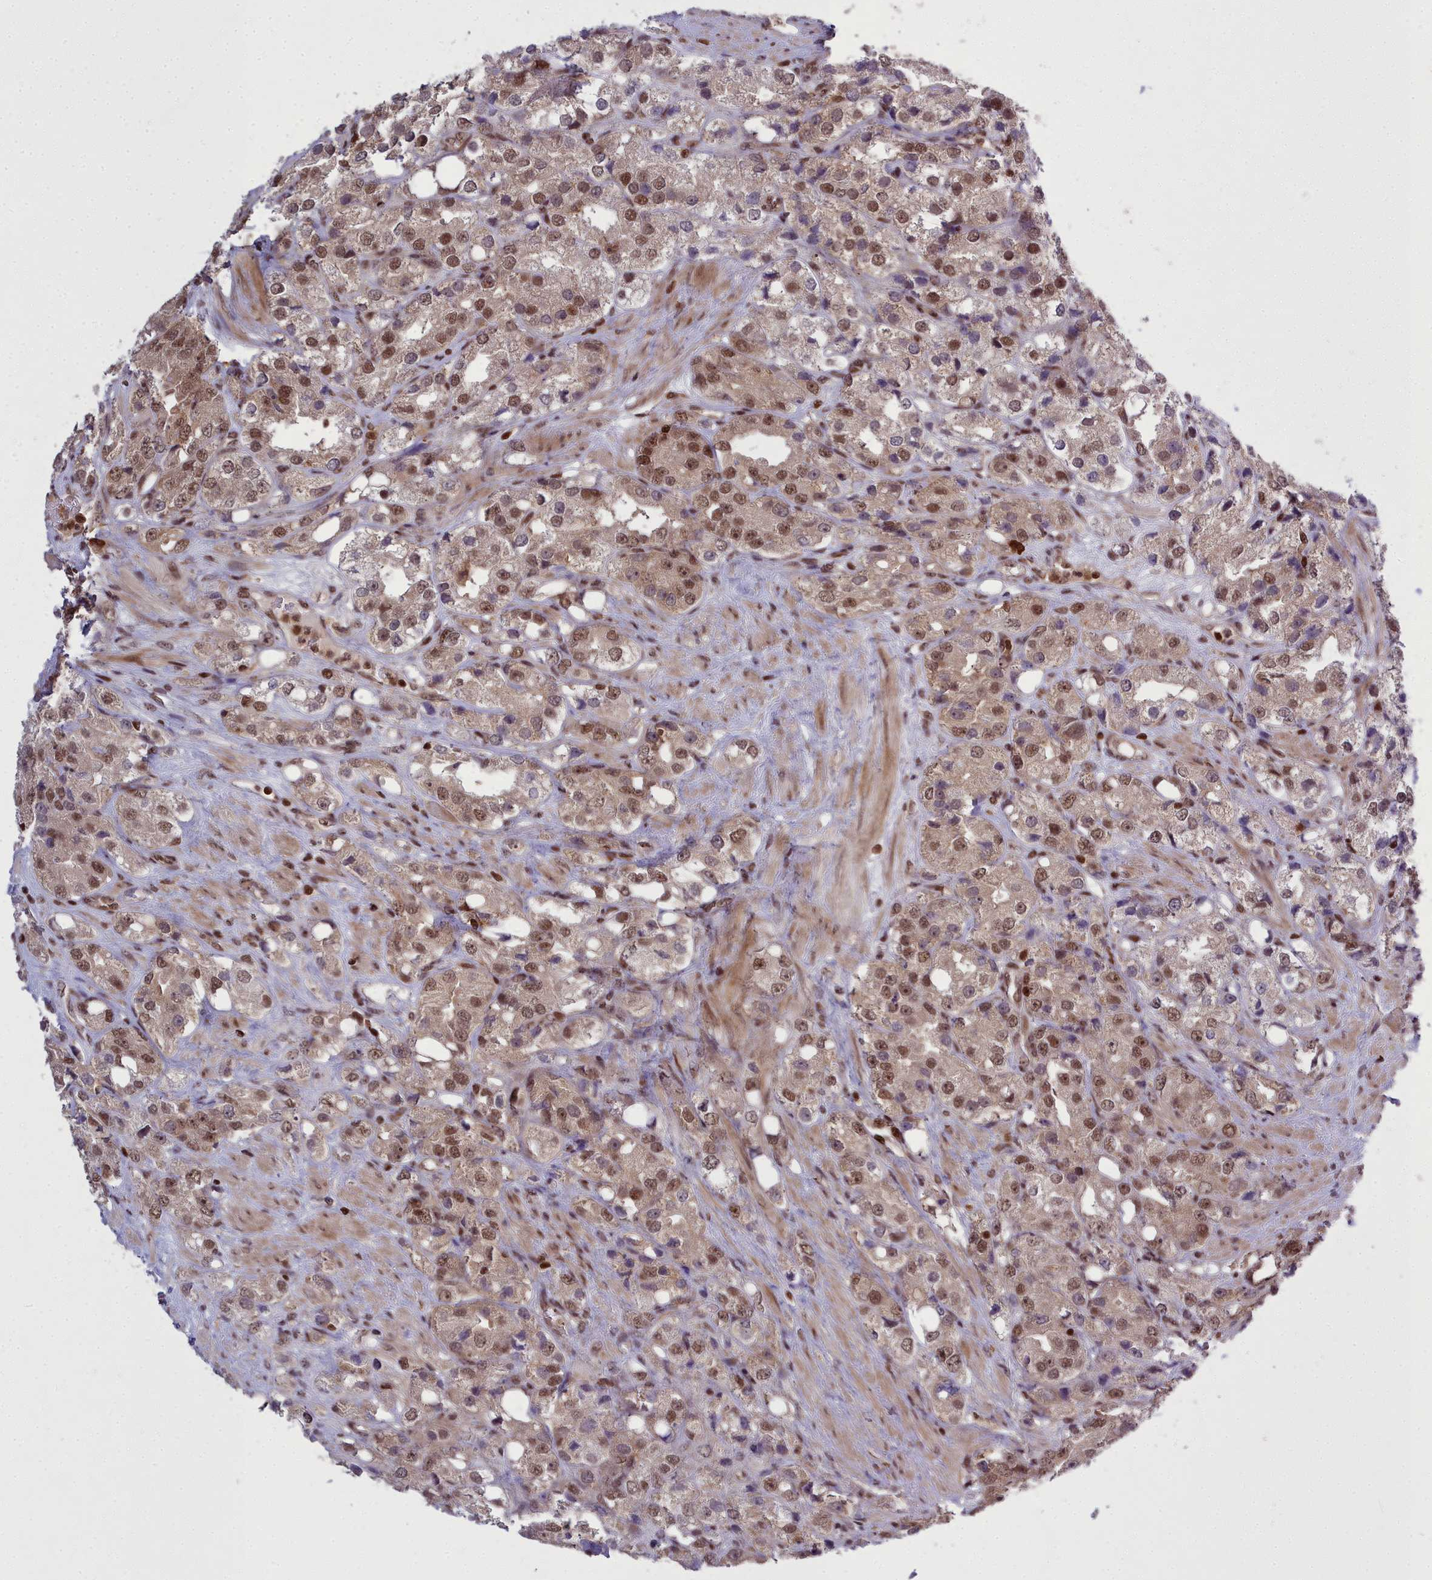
{"staining": {"intensity": "moderate", "quantity": ">75%", "location": "nuclear"}, "tissue": "prostate cancer", "cell_type": "Tumor cells", "image_type": "cancer", "snomed": [{"axis": "morphology", "description": "Adenocarcinoma, NOS"}, {"axis": "topography", "description": "Prostate"}], "caption": "Adenocarcinoma (prostate) stained with IHC shows moderate nuclear positivity in about >75% of tumor cells.", "gene": "GMEB1", "patient": {"sex": "male", "age": 79}}